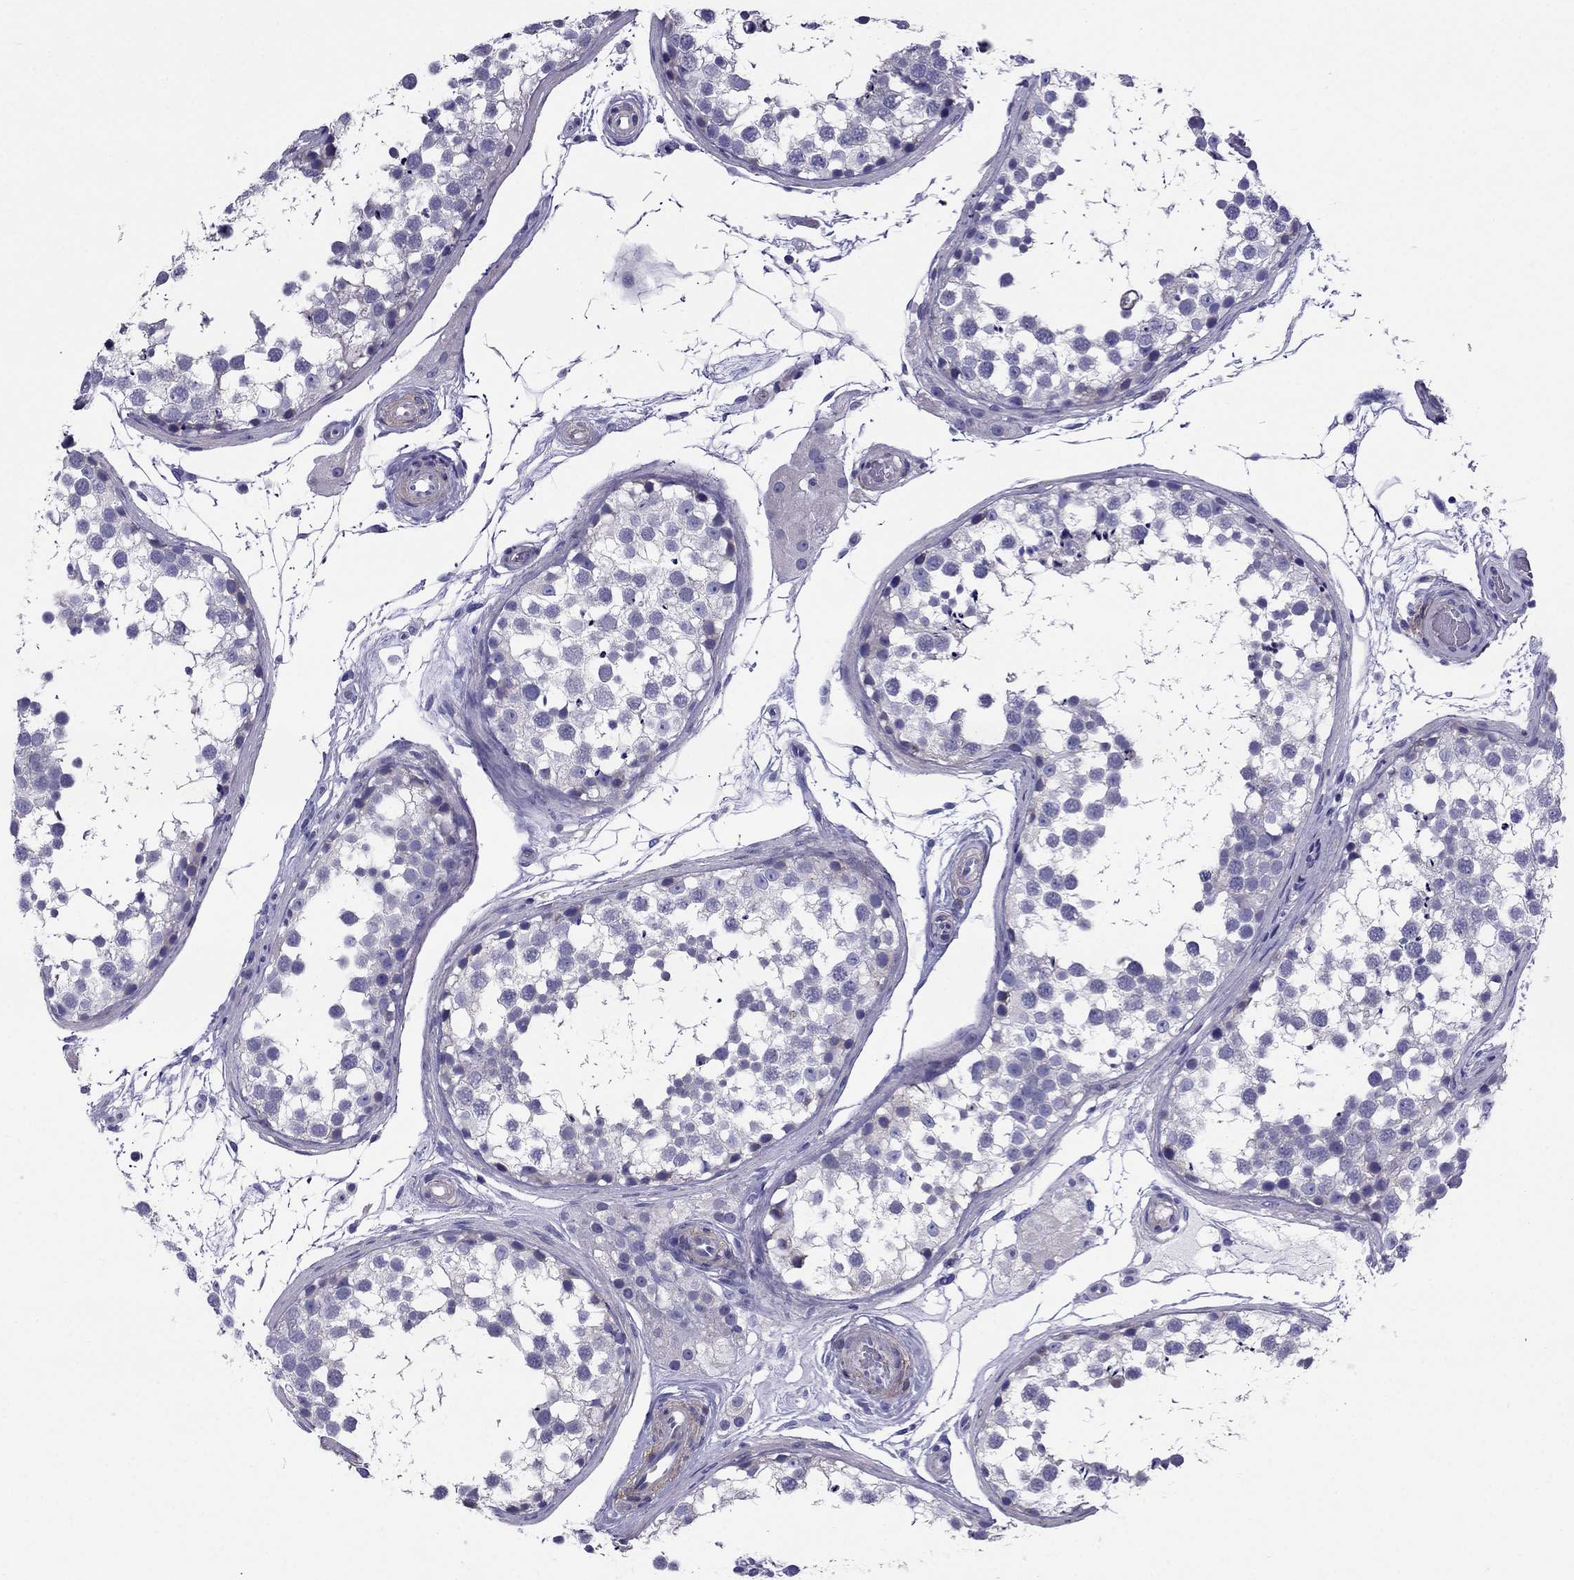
{"staining": {"intensity": "negative", "quantity": "none", "location": "none"}, "tissue": "testis", "cell_type": "Cells in seminiferous ducts", "image_type": "normal", "snomed": [{"axis": "morphology", "description": "Normal tissue, NOS"}, {"axis": "morphology", "description": "Seminoma, NOS"}, {"axis": "topography", "description": "Testis"}], "caption": "The photomicrograph reveals no significant staining in cells in seminiferous ducts of testis. Nuclei are stained in blue.", "gene": "GPR50", "patient": {"sex": "male", "age": 65}}